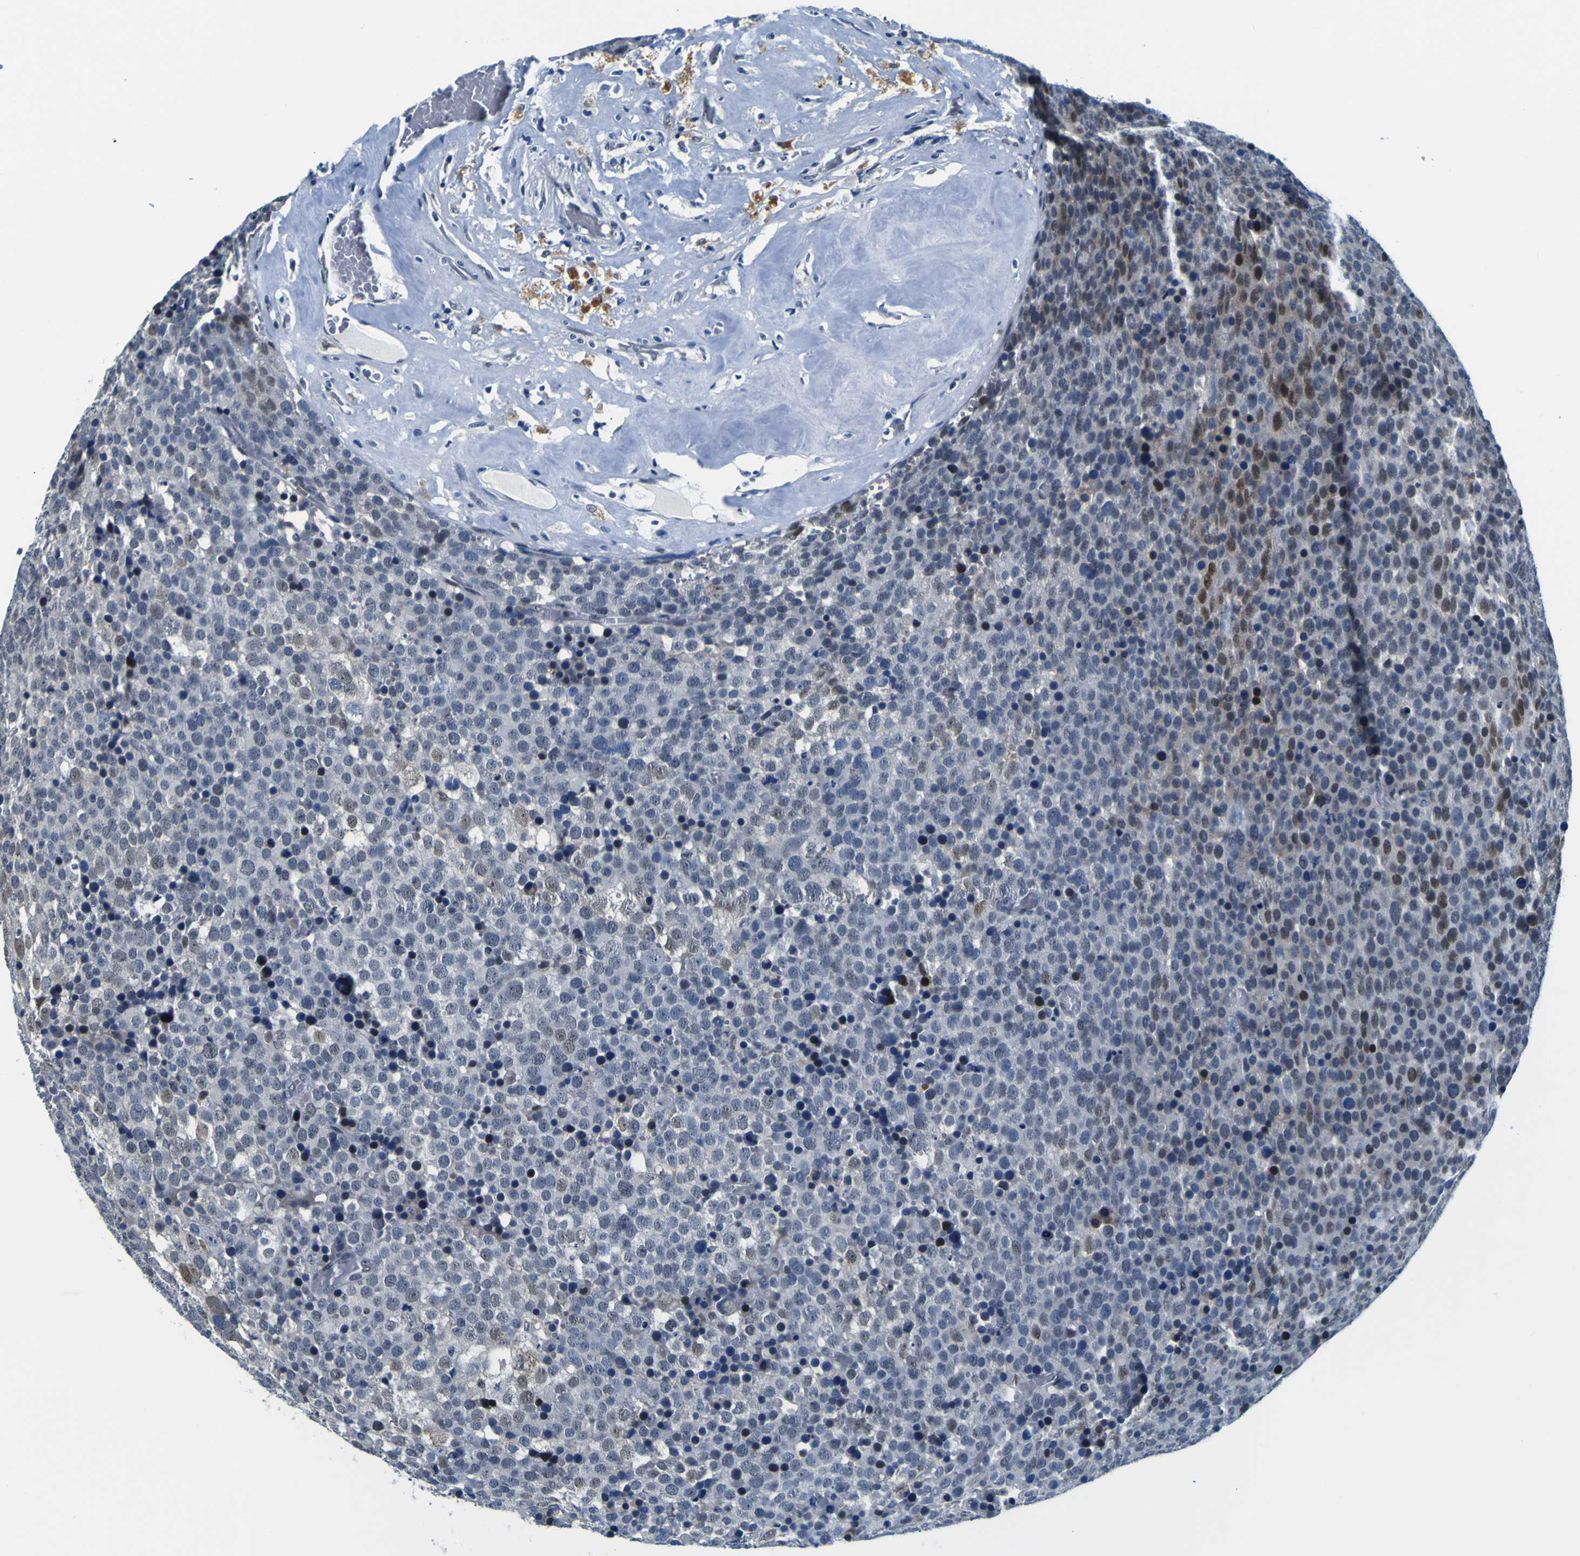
{"staining": {"intensity": "negative", "quantity": "none", "location": "none"}, "tissue": "testis cancer", "cell_type": "Tumor cells", "image_type": "cancer", "snomed": [{"axis": "morphology", "description": "Seminoma, NOS"}, {"axis": "topography", "description": "Testis"}], "caption": "A high-resolution photomicrograph shows immunohistochemistry (IHC) staining of seminoma (testis), which reveals no significant positivity in tumor cells.", "gene": "CUL4B", "patient": {"sex": "male", "age": 71}}